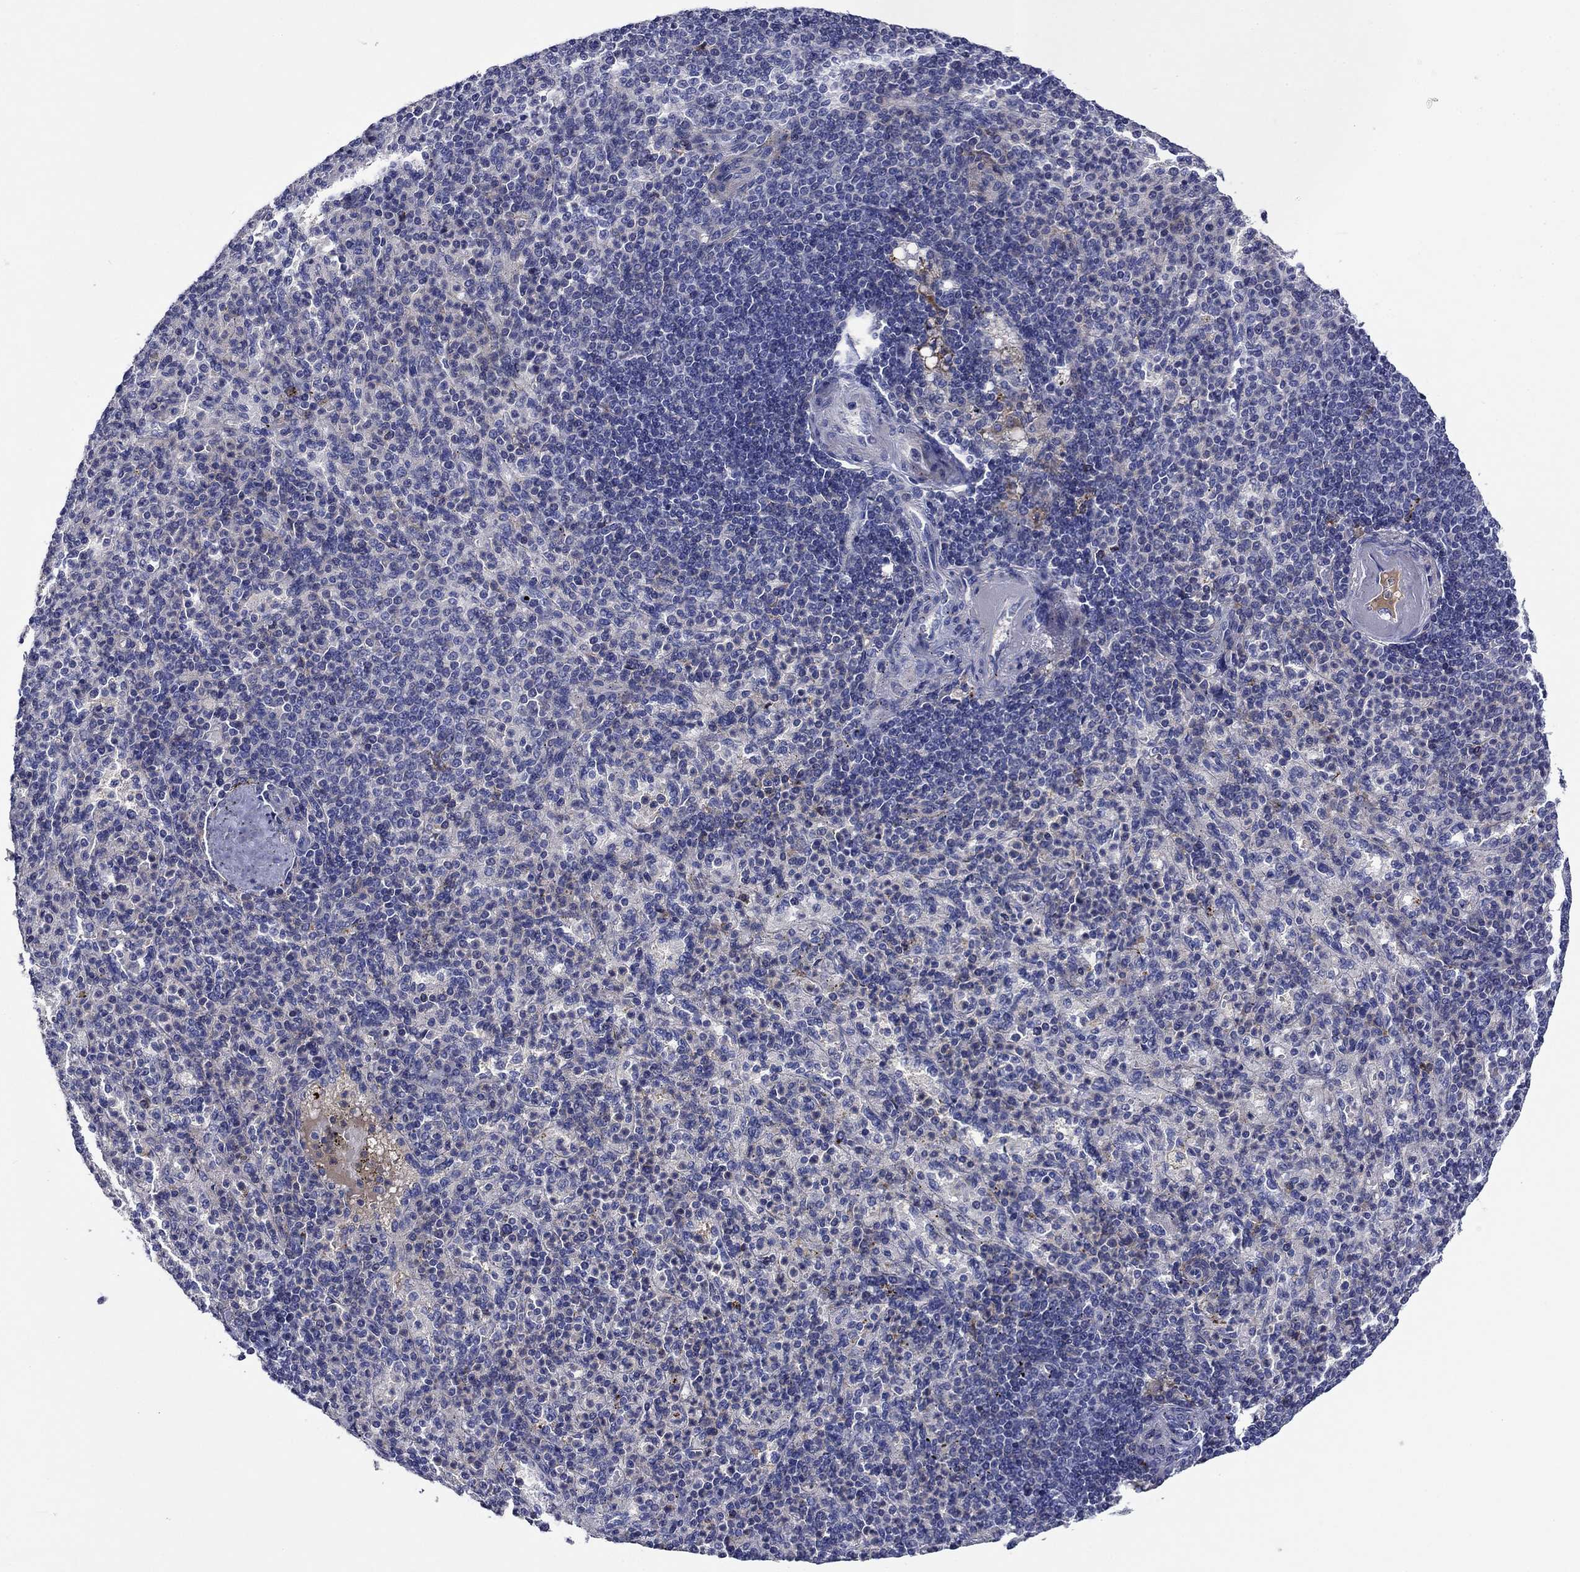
{"staining": {"intensity": "negative", "quantity": "none", "location": "none"}, "tissue": "spleen", "cell_type": "Cells in red pulp", "image_type": "normal", "snomed": [{"axis": "morphology", "description": "Normal tissue, NOS"}, {"axis": "topography", "description": "Spleen"}], "caption": "Immunohistochemistry histopathology image of normal human spleen stained for a protein (brown), which exhibits no staining in cells in red pulp.", "gene": "CNDP1", "patient": {"sex": "female", "age": 74}}